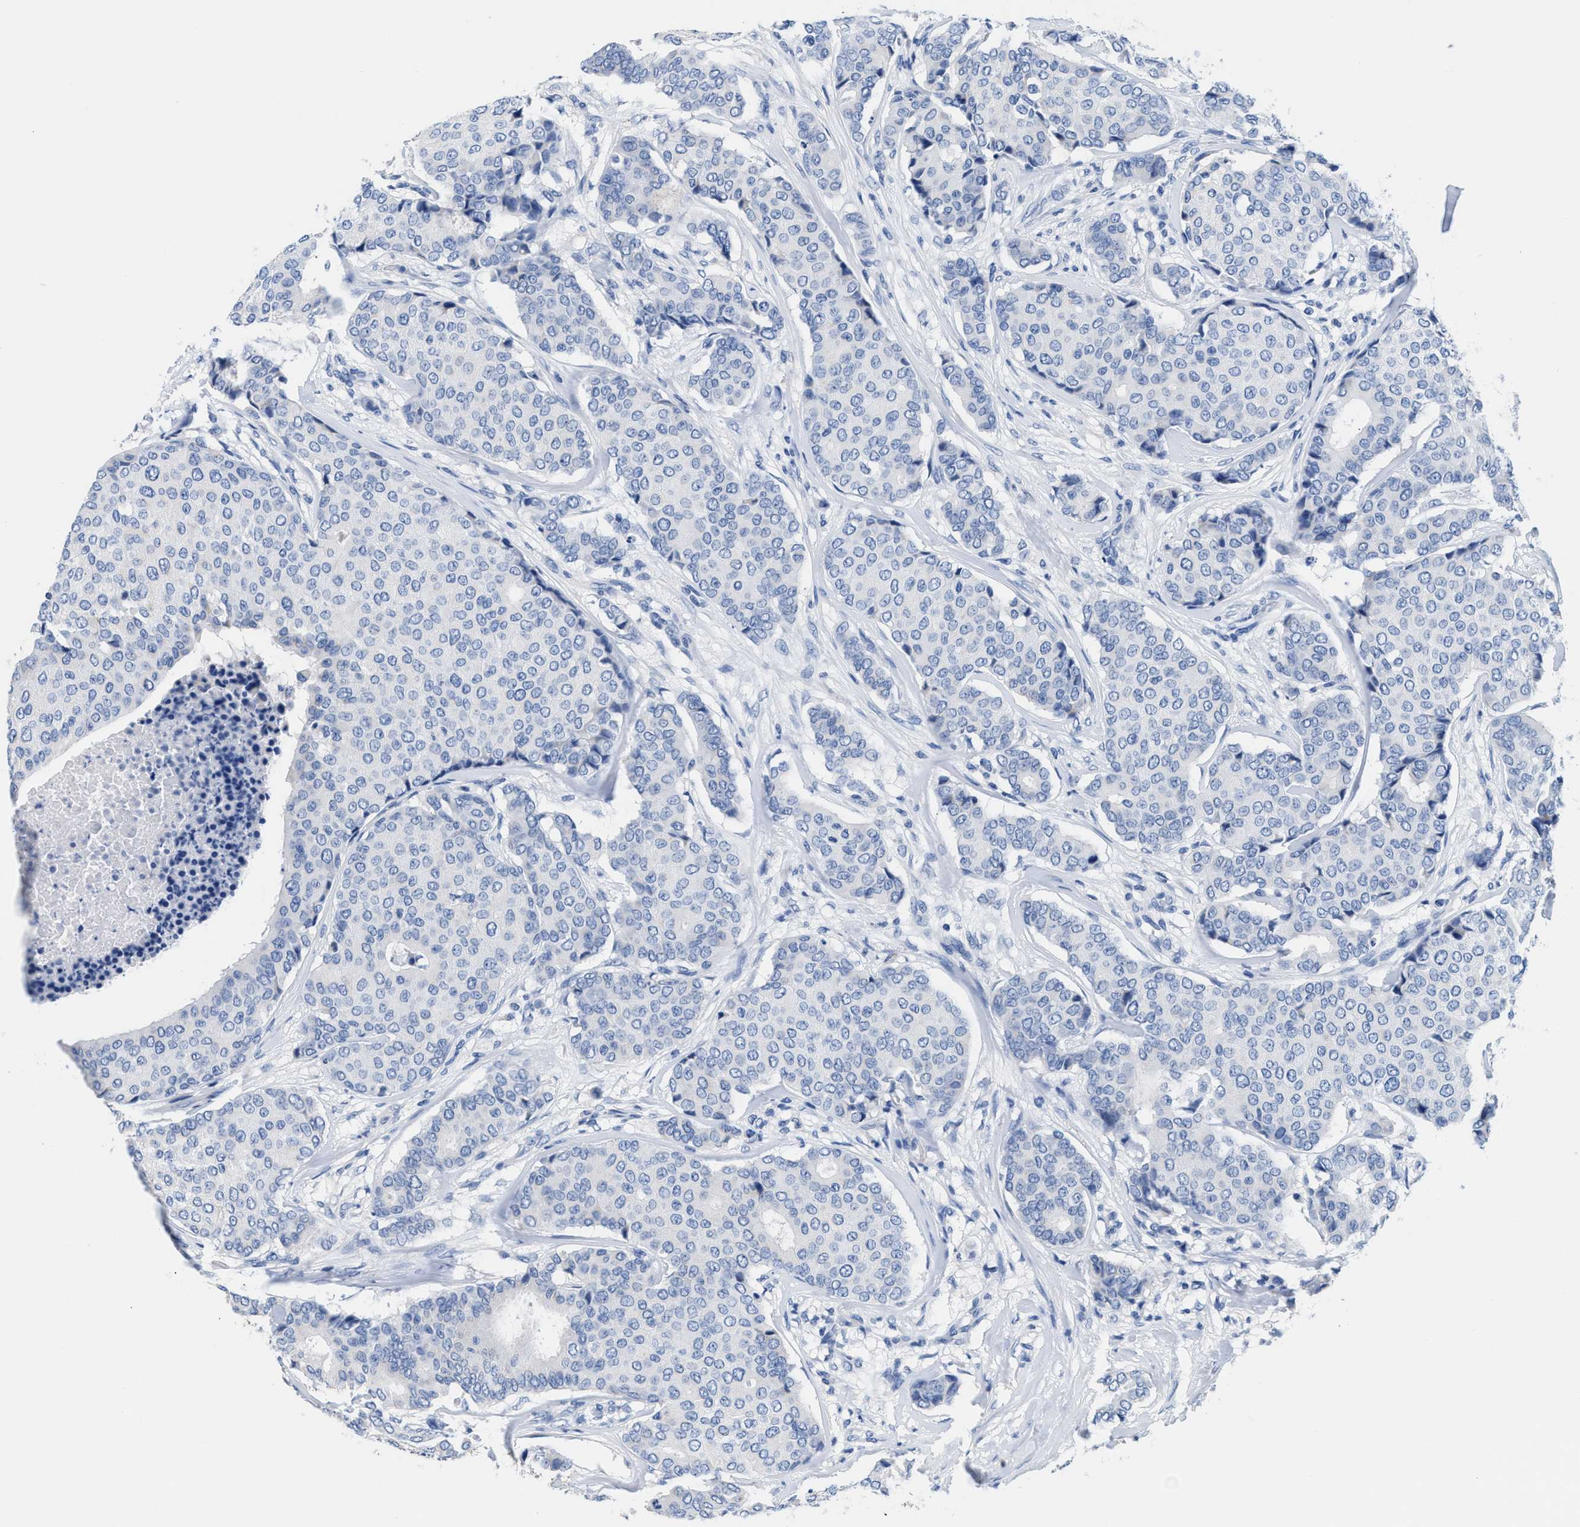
{"staining": {"intensity": "negative", "quantity": "none", "location": "none"}, "tissue": "breast cancer", "cell_type": "Tumor cells", "image_type": "cancer", "snomed": [{"axis": "morphology", "description": "Duct carcinoma"}, {"axis": "topography", "description": "Breast"}], "caption": "Immunohistochemistry (IHC) of human breast cancer reveals no expression in tumor cells.", "gene": "SLFN13", "patient": {"sex": "female", "age": 75}}